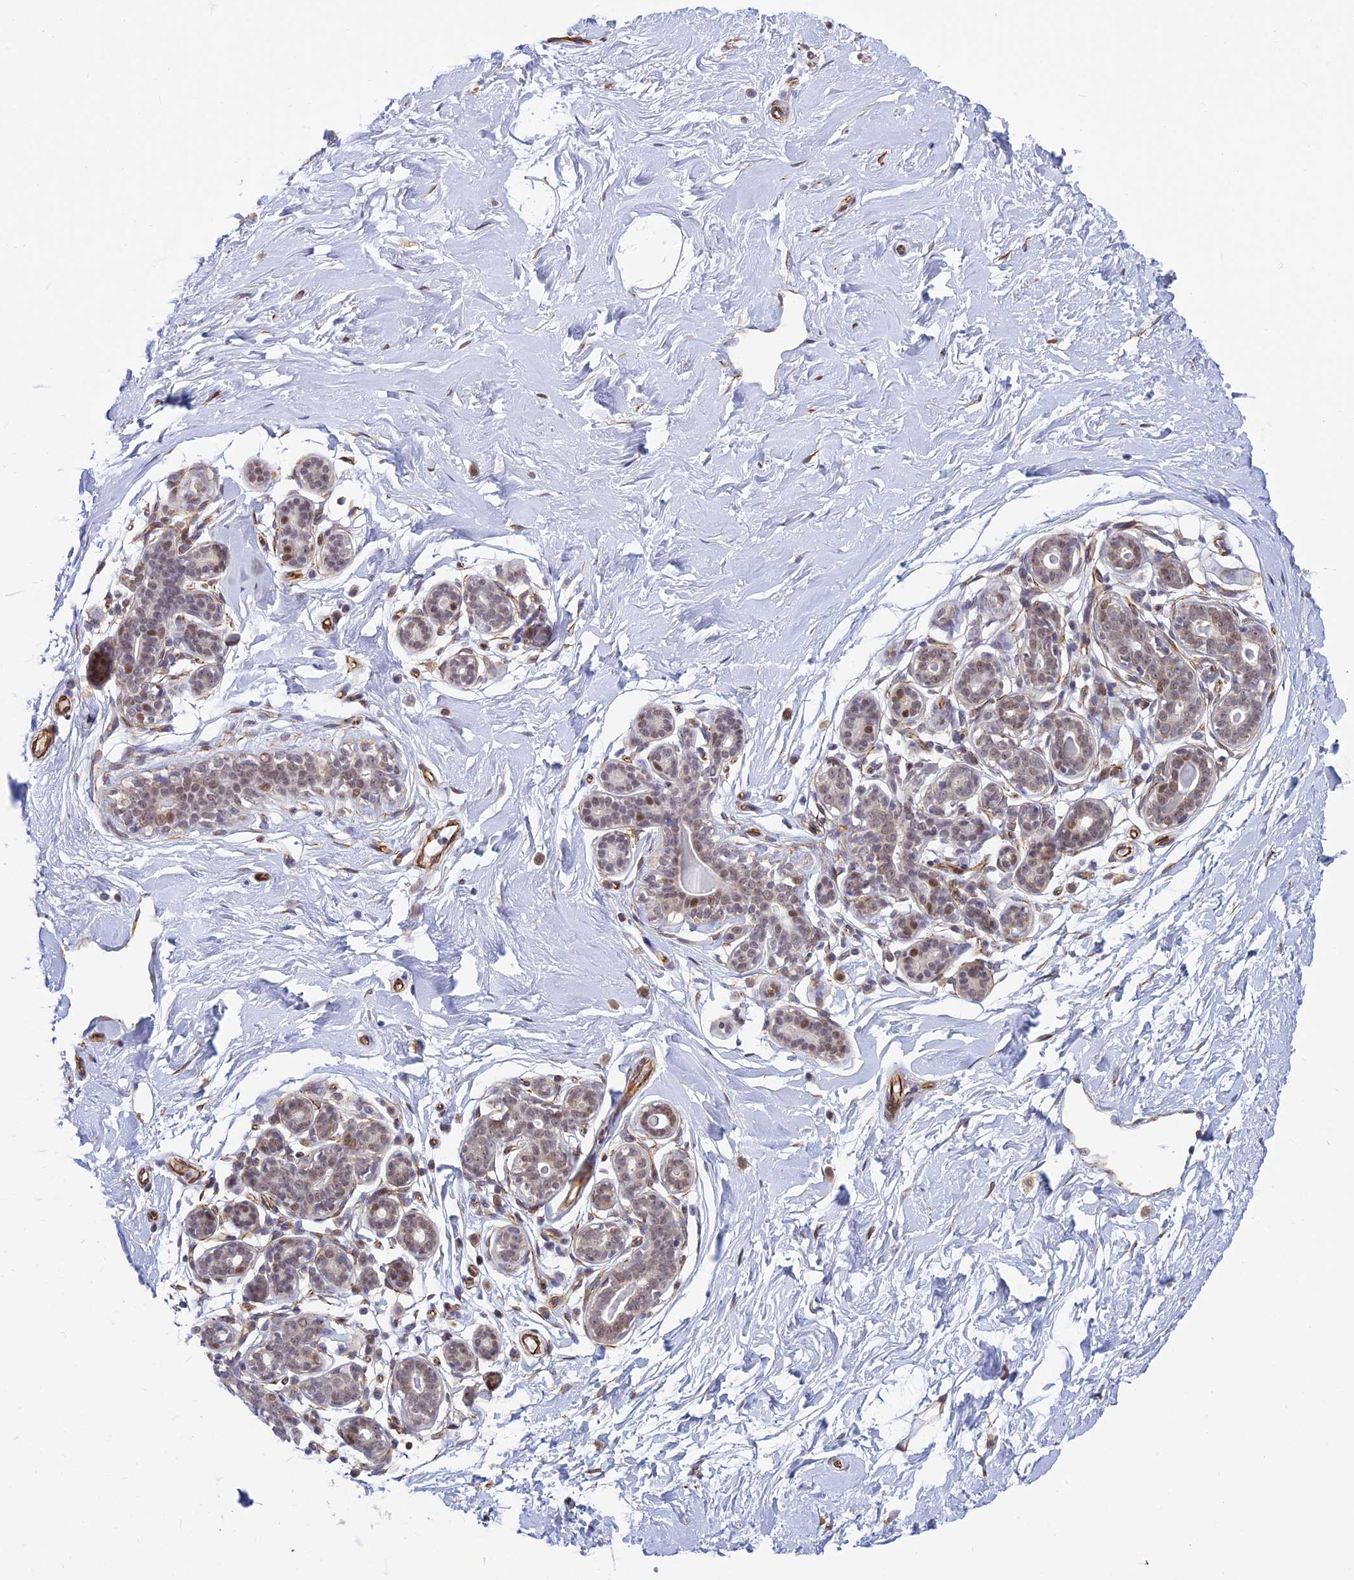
{"staining": {"intensity": "negative", "quantity": "none", "location": "none"}, "tissue": "breast", "cell_type": "Adipocytes", "image_type": "normal", "snomed": [{"axis": "morphology", "description": "Normal tissue, NOS"}, {"axis": "morphology", "description": "Adenoma, NOS"}, {"axis": "topography", "description": "Breast"}], "caption": "High power microscopy micrograph of an immunohistochemistry photomicrograph of benign breast, revealing no significant positivity in adipocytes.", "gene": "SAPCD2", "patient": {"sex": "female", "age": 23}}